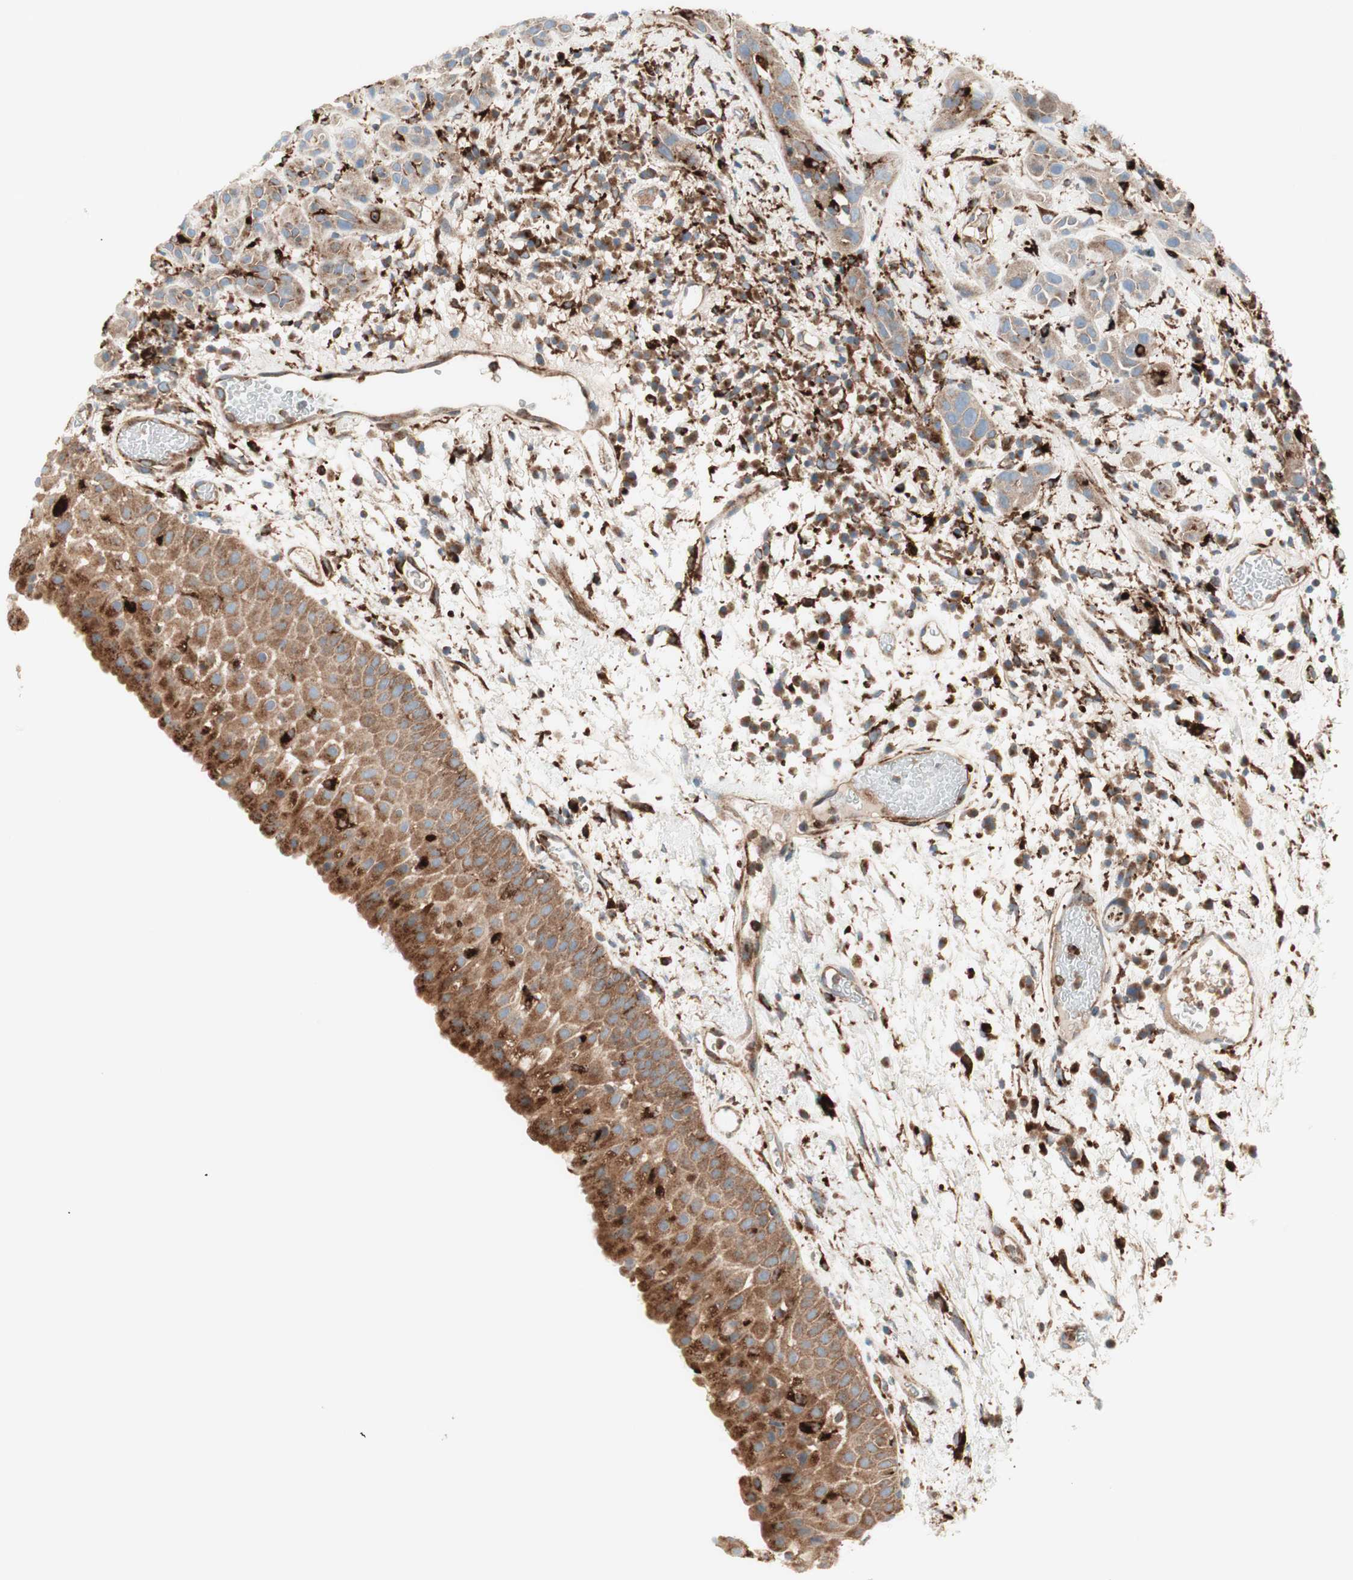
{"staining": {"intensity": "weak", "quantity": ">75%", "location": "cytoplasmic/membranous"}, "tissue": "head and neck cancer", "cell_type": "Tumor cells", "image_type": "cancer", "snomed": [{"axis": "morphology", "description": "Squamous cell carcinoma, NOS"}, {"axis": "topography", "description": "Head-Neck"}], "caption": "Immunohistochemical staining of head and neck cancer (squamous cell carcinoma) exhibits low levels of weak cytoplasmic/membranous protein expression in approximately >75% of tumor cells.", "gene": "ATP6V1G1", "patient": {"sex": "male", "age": 62}}